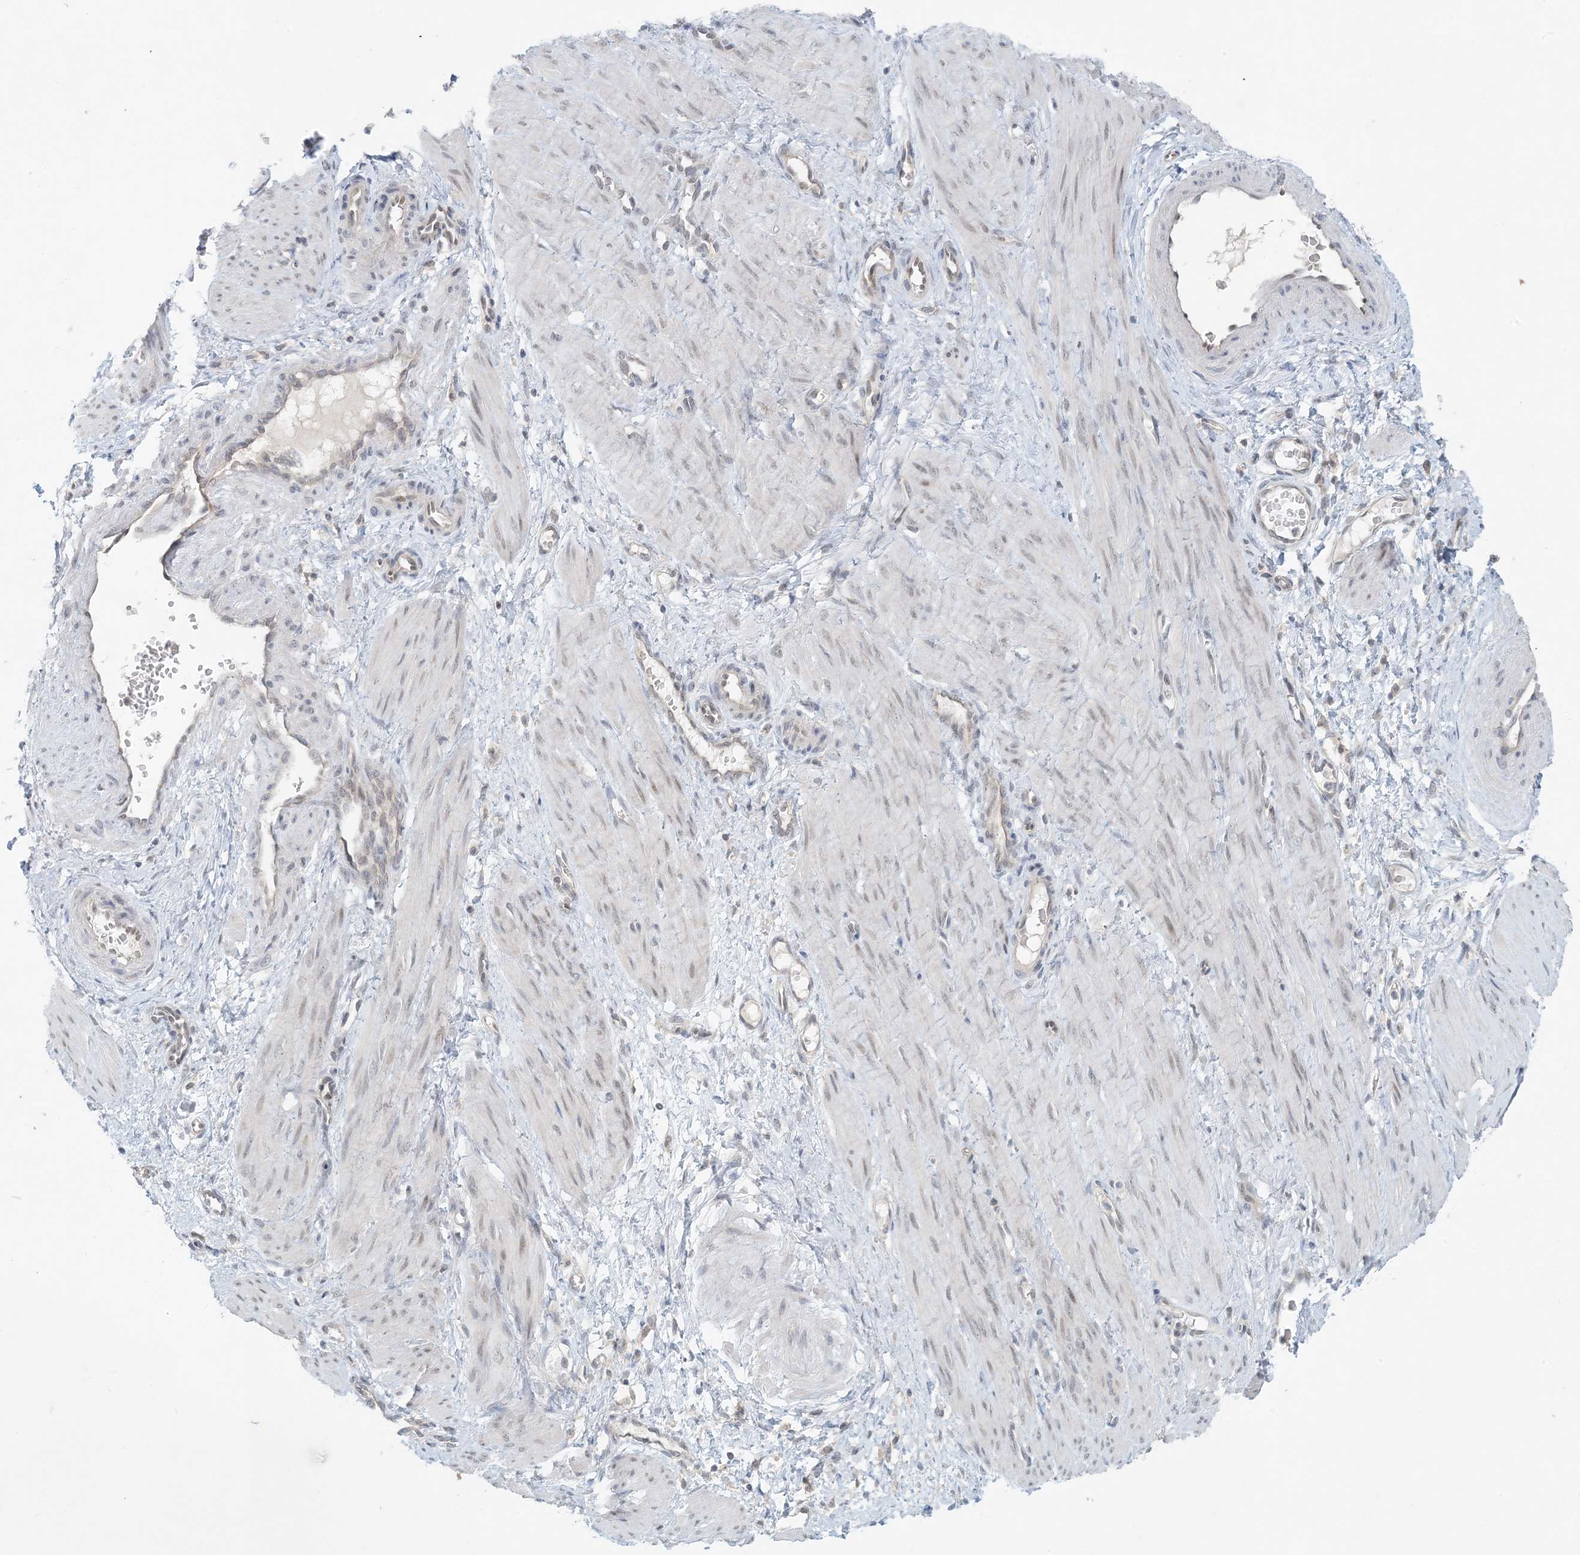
{"staining": {"intensity": "weak", "quantity": "25%-75%", "location": "nuclear"}, "tissue": "smooth muscle", "cell_type": "Smooth muscle cells", "image_type": "normal", "snomed": [{"axis": "morphology", "description": "Normal tissue, NOS"}, {"axis": "topography", "description": "Endometrium"}], "caption": "Brown immunohistochemical staining in benign smooth muscle shows weak nuclear expression in approximately 25%-75% of smooth muscle cells.", "gene": "OBI1", "patient": {"sex": "female", "age": 33}}